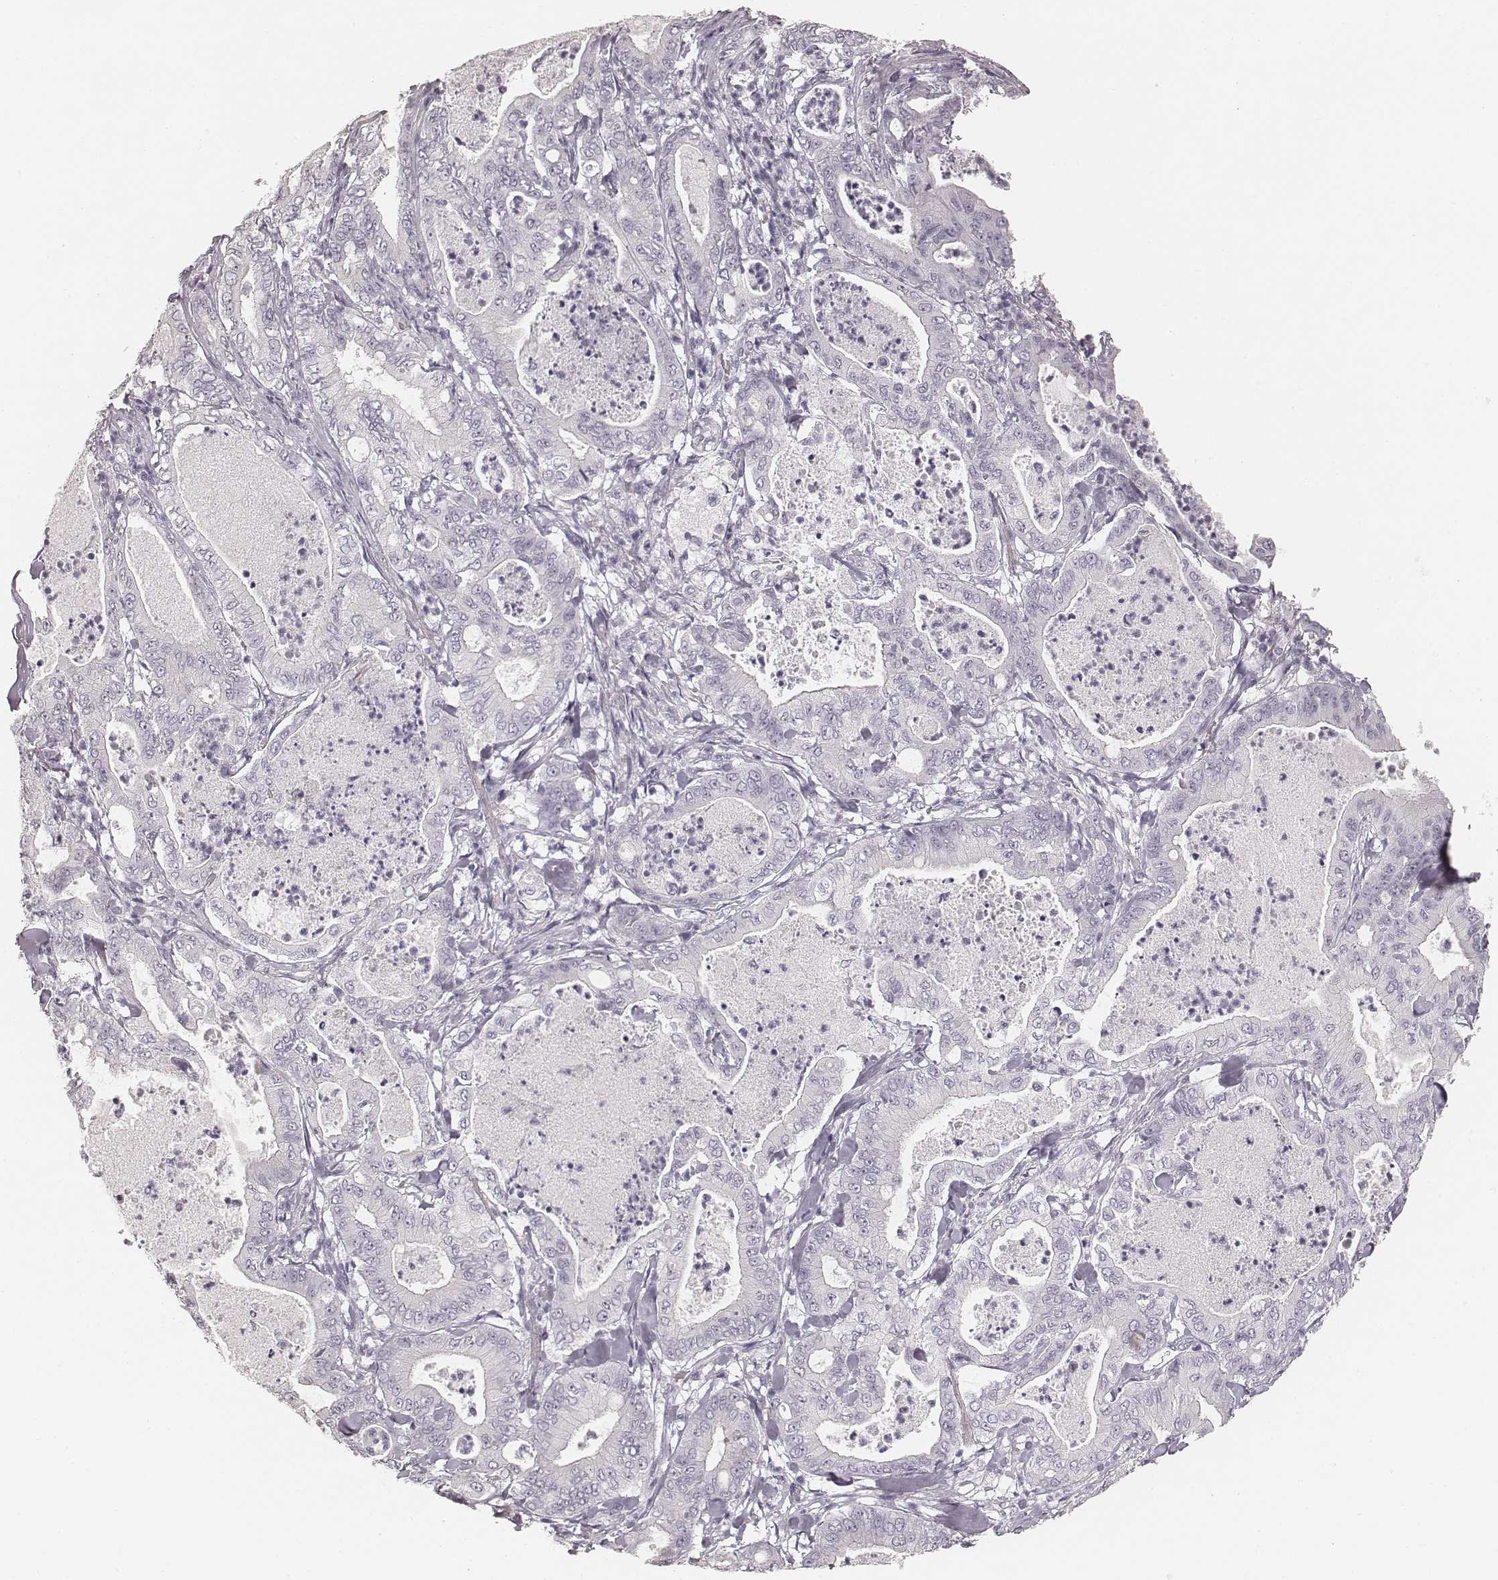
{"staining": {"intensity": "negative", "quantity": "none", "location": "none"}, "tissue": "pancreatic cancer", "cell_type": "Tumor cells", "image_type": "cancer", "snomed": [{"axis": "morphology", "description": "Adenocarcinoma, NOS"}, {"axis": "topography", "description": "Pancreas"}], "caption": "Immunohistochemistry histopathology image of neoplastic tissue: pancreatic cancer stained with DAB reveals no significant protein staining in tumor cells.", "gene": "HNF4G", "patient": {"sex": "male", "age": 71}}